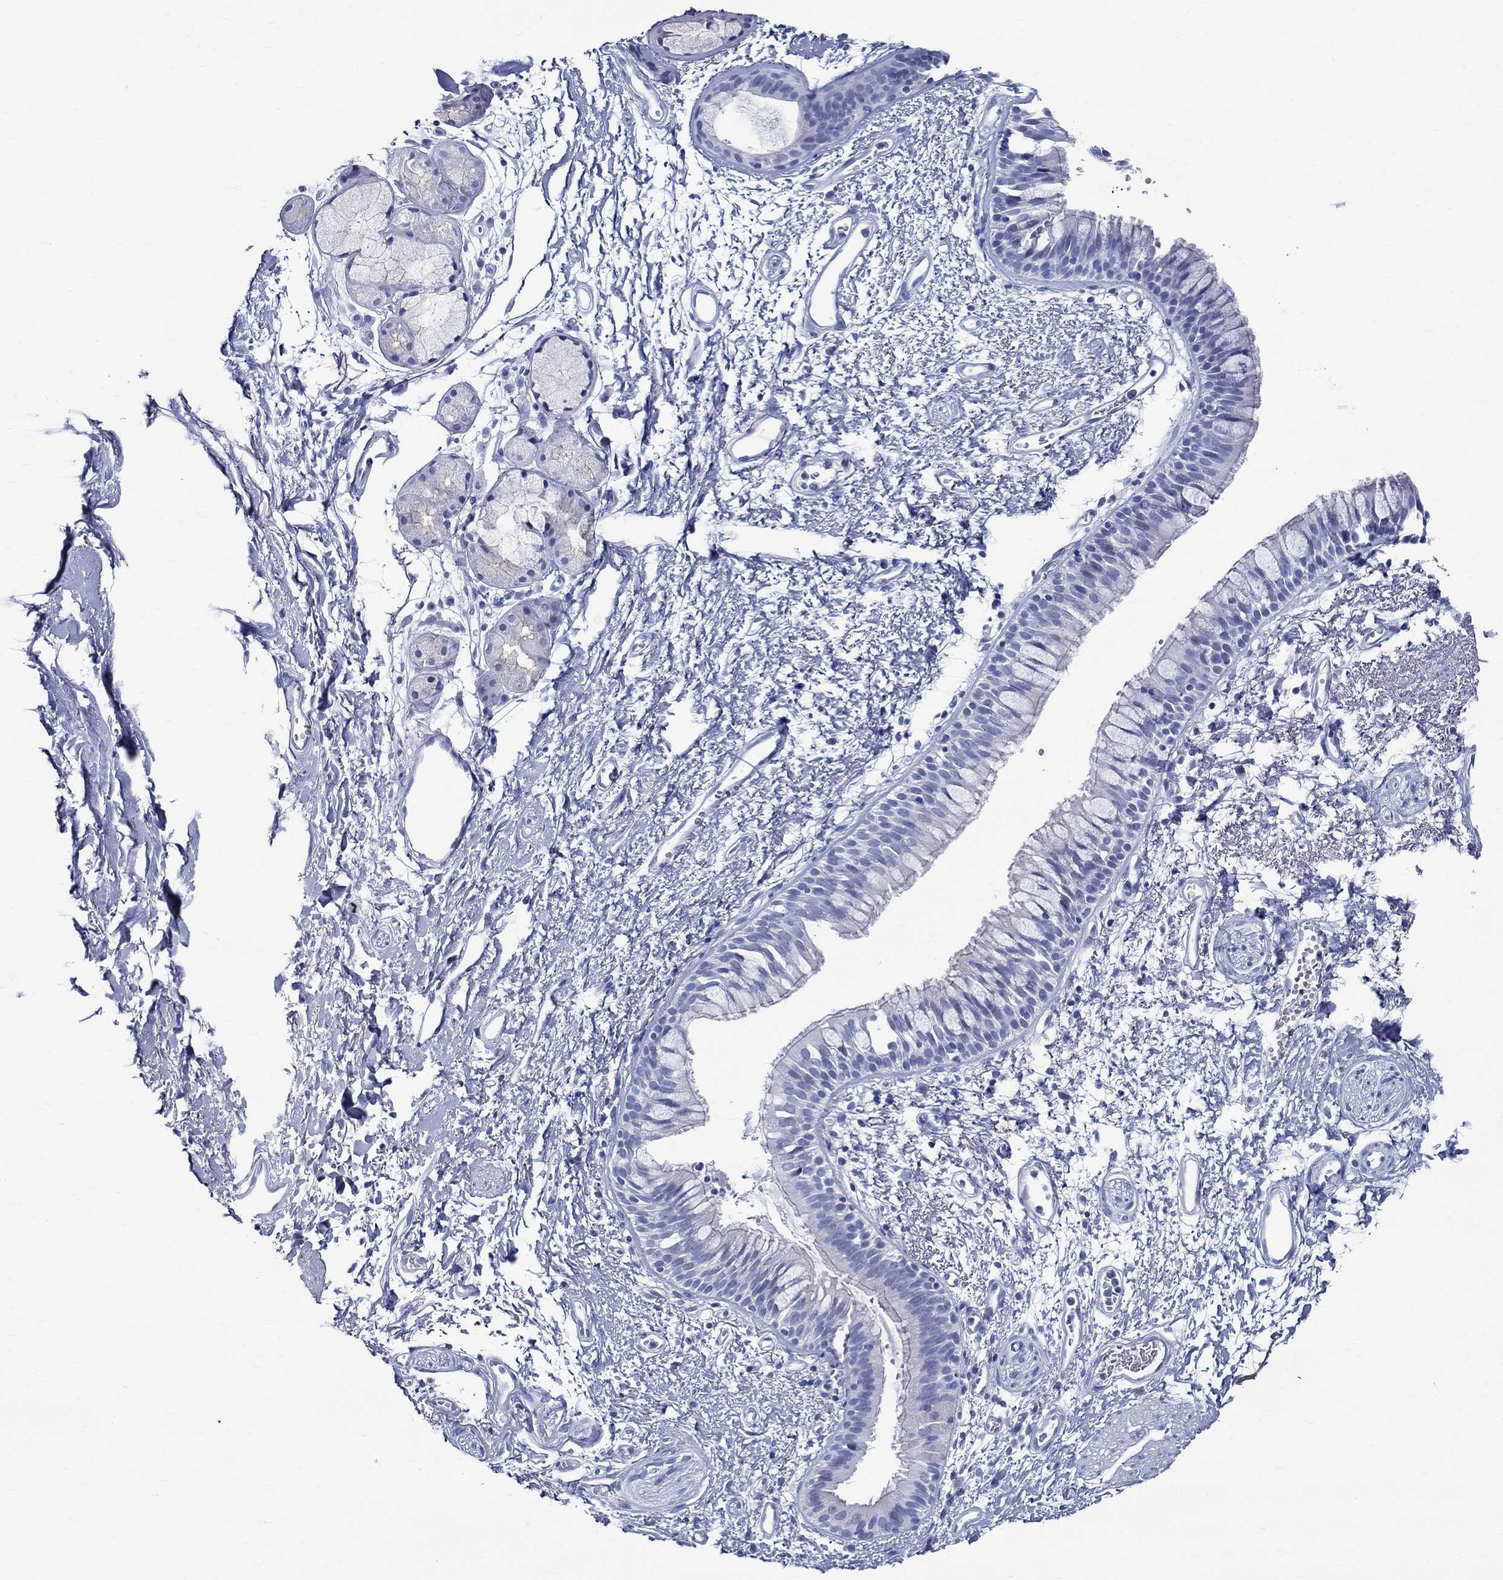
{"staining": {"intensity": "negative", "quantity": "none", "location": "none"}, "tissue": "bronchus", "cell_type": "Respiratory epithelial cells", "image_type": "normal", "snomed": [{"axis": "morphology", "description": "Normal tissue, NOS"}, {"axis": "topography", "description": "Cartilage tissue"}, {"axis": "topography", "description": "Bronchus"}], "caption": "Immunohistochemical staining of benign human bronchus shows no significant staining in respiratory epithelial cells.", "gene": "BSPRY", "patient": {"sex": "male", "age": 66}}